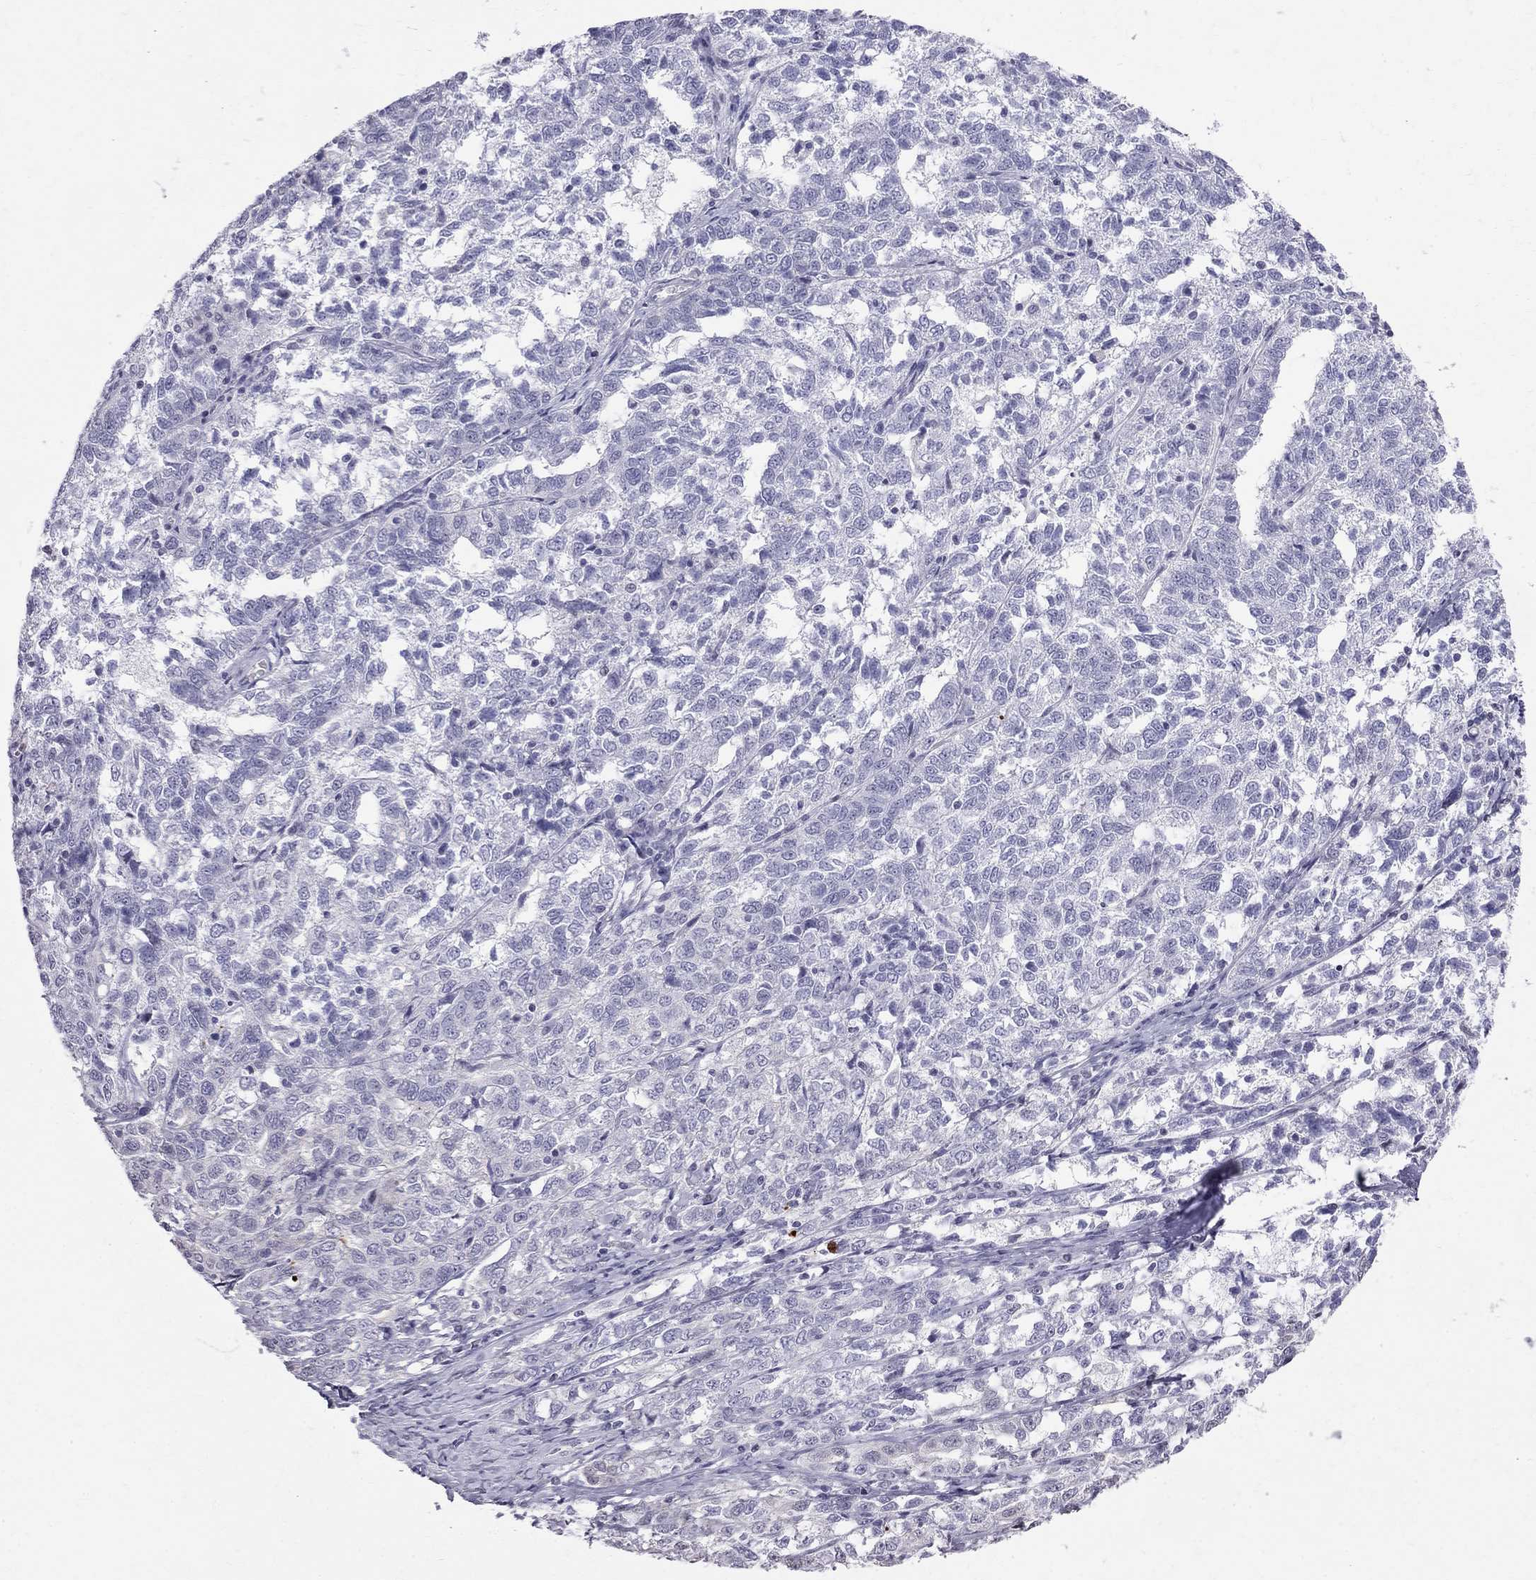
{"staining": {"intensity": "negative", "quantity": "none", "location": "none"}, "tissue": "ovarian cancer", "cell_type": "Tumor cells", "image_type": "cancer", "snomed": [{"axis": "morphology", "description": "Cystadenocarcinoma, serous, NOS"}, {"axis": "topography", "description": "Ovary"}], "caption": "An IHC photomicrograph of ovarian cancer (serous cystadenocarcinoma) is shown. There is no staining in tumor cells of ovarian cancer (serous cystadenocarcinoma).", "gene": "MUC15", "patient": {"sex": "female", "age": 71}}